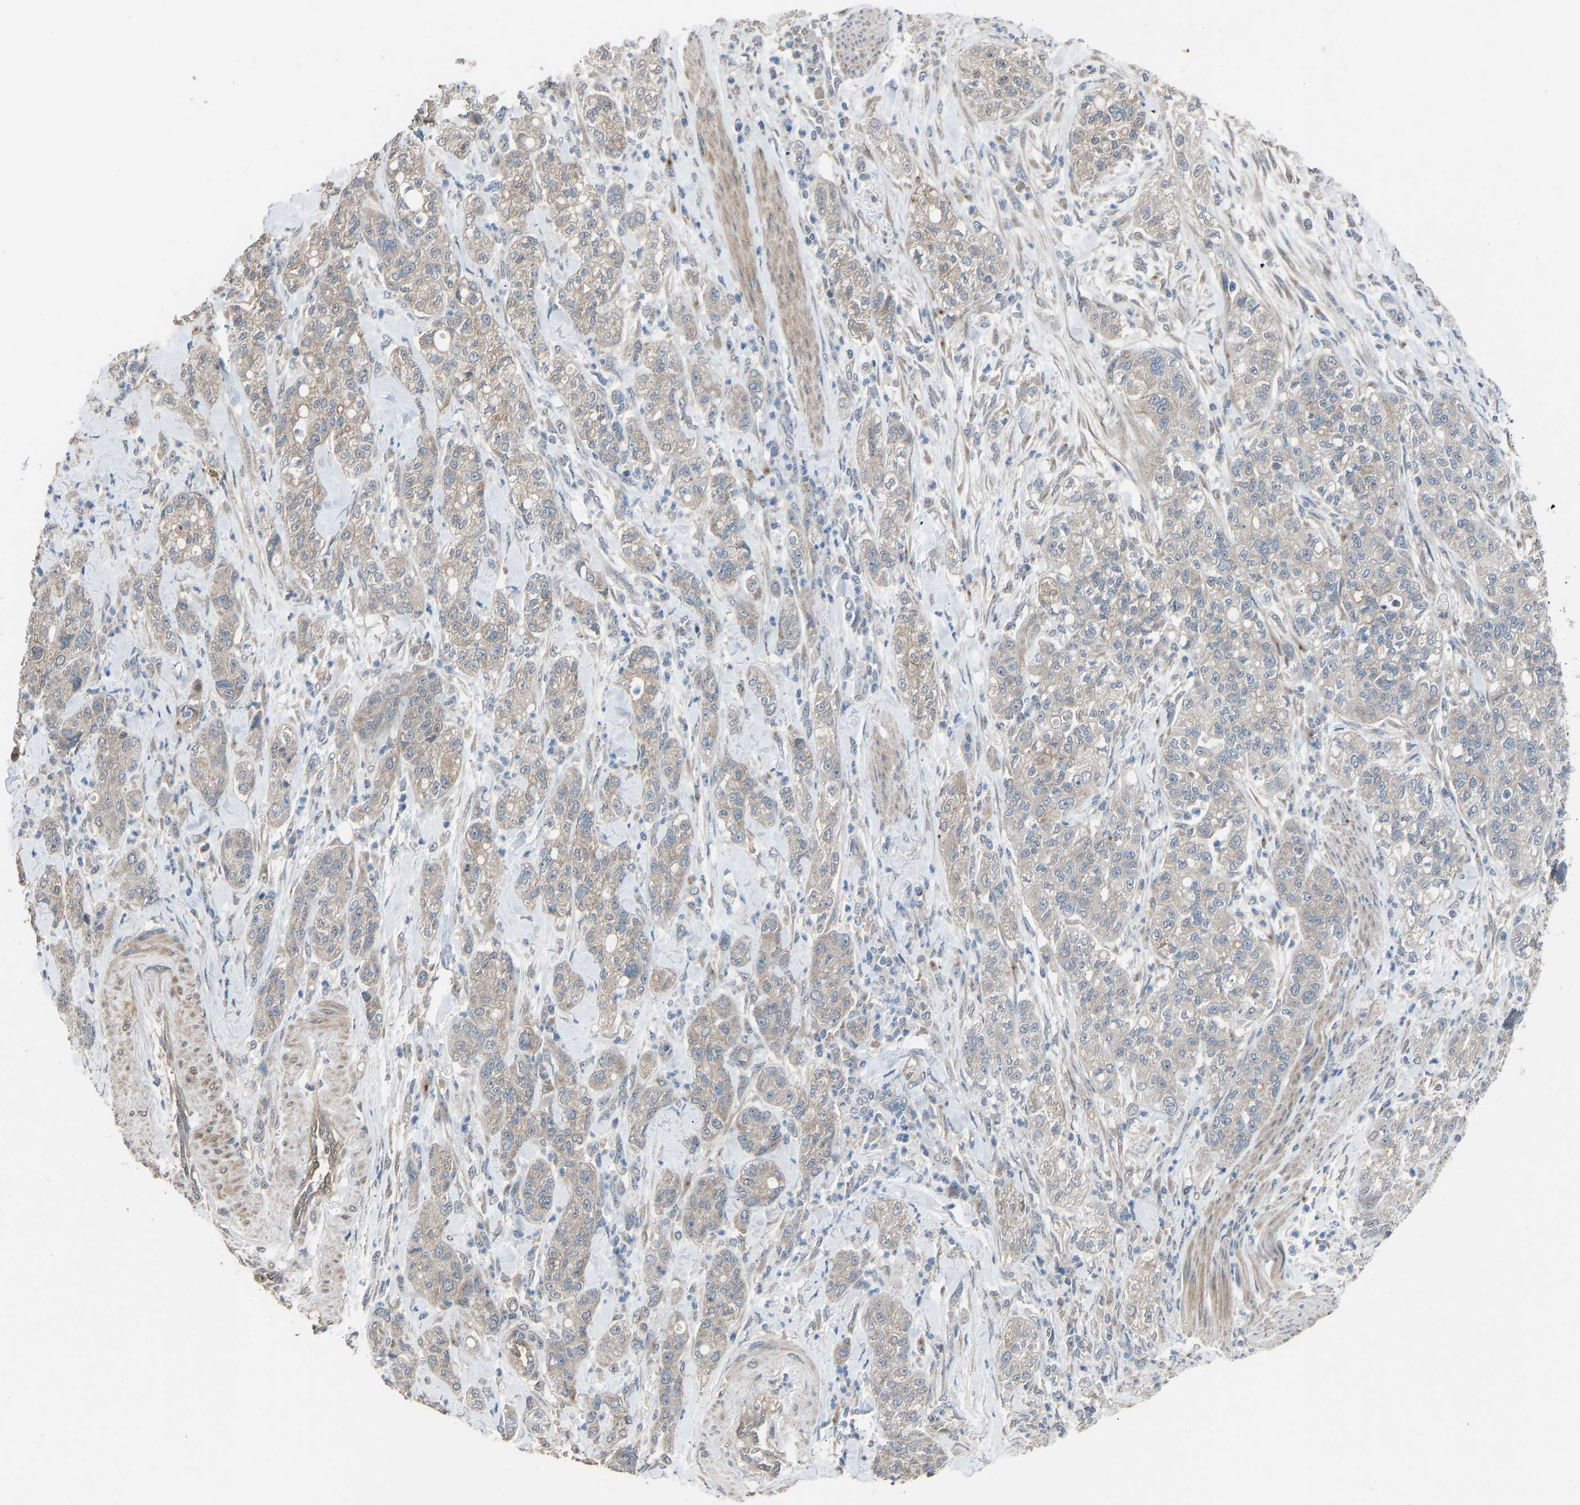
{"staining": {"intensity": "weak", "quantity": ">75%", "location": "cytoplasmic/membranous"}, "tissue": "pancreatic cancer", "cell_type": "Tumor cells", "image_type": "cancer", "snomed": [{"axis": "morphology", "description": "Adenocarcinoma, NOS"}, {"axis": "topography", "description": "Pancreas"}], "caption": "Pancreatic adenocarcinoma stained for a protein (brown) demonstrates weak cytoplasmic/membranous positive staining in about >75% of tumor cells.", "gene": "SLC43A1", "patient": {"sex": "female", "age": 78}}